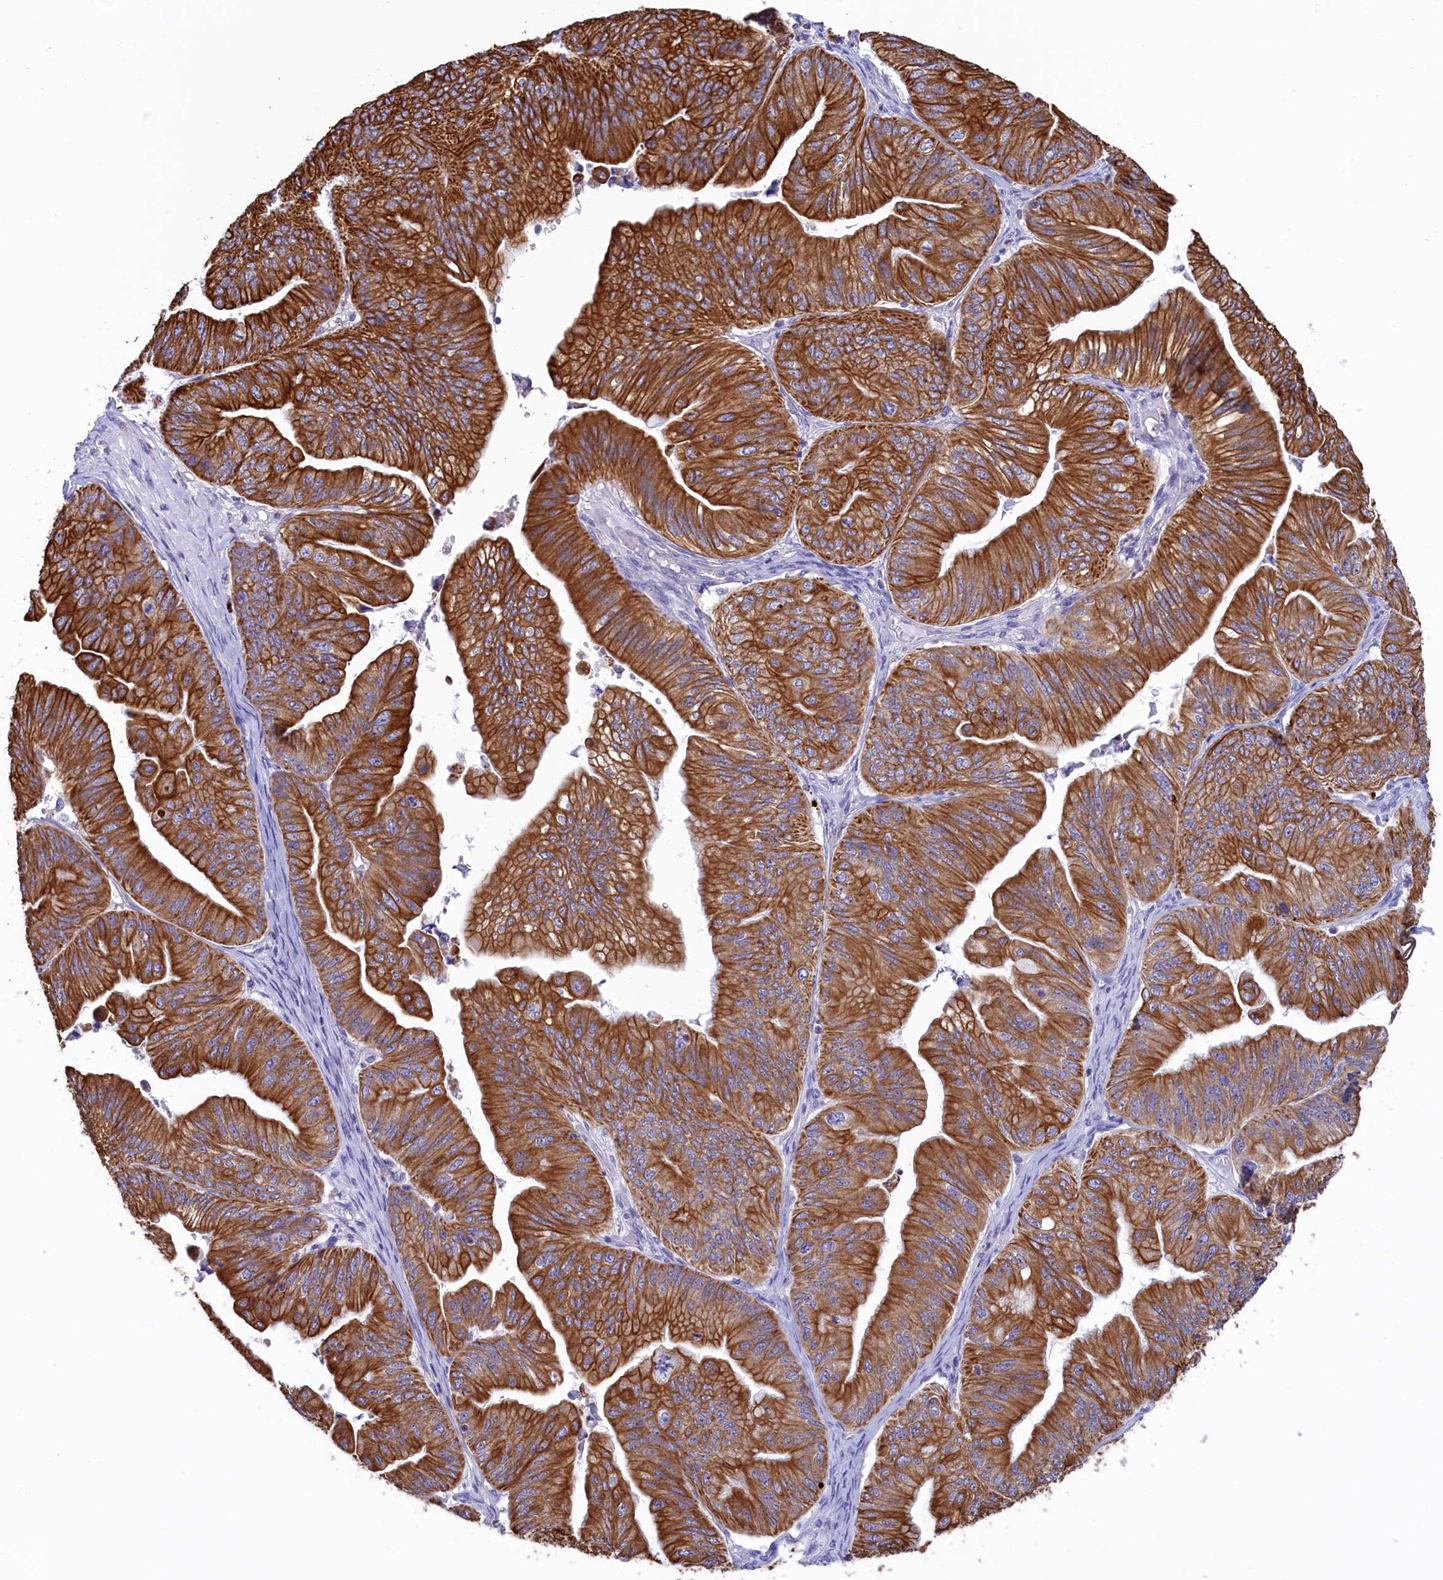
{"staining": {"intensity": "strong", "quantity": ">75%", "location": "cytoplasmic/membranous"}, "tissue": "ovarian cancer", "cell_type": "Tumor cells", "image_type": "cancer", "snomed": [{"axis": "morphology", "description": "Cystadenocarcinoma, mucinous, NOS"}, {"axis": "topography", "description": "Ovary"}], "caption": "Approximately >75% of tumor cells in mucinous cystadenocarcinoma (ovarian) demonstrate strong cytoplasmic/membranous protein positivity as visualized by brown immunohistochemical staining.", "gene": "GATB", "patient": {"sex": "female", "age": 61}}